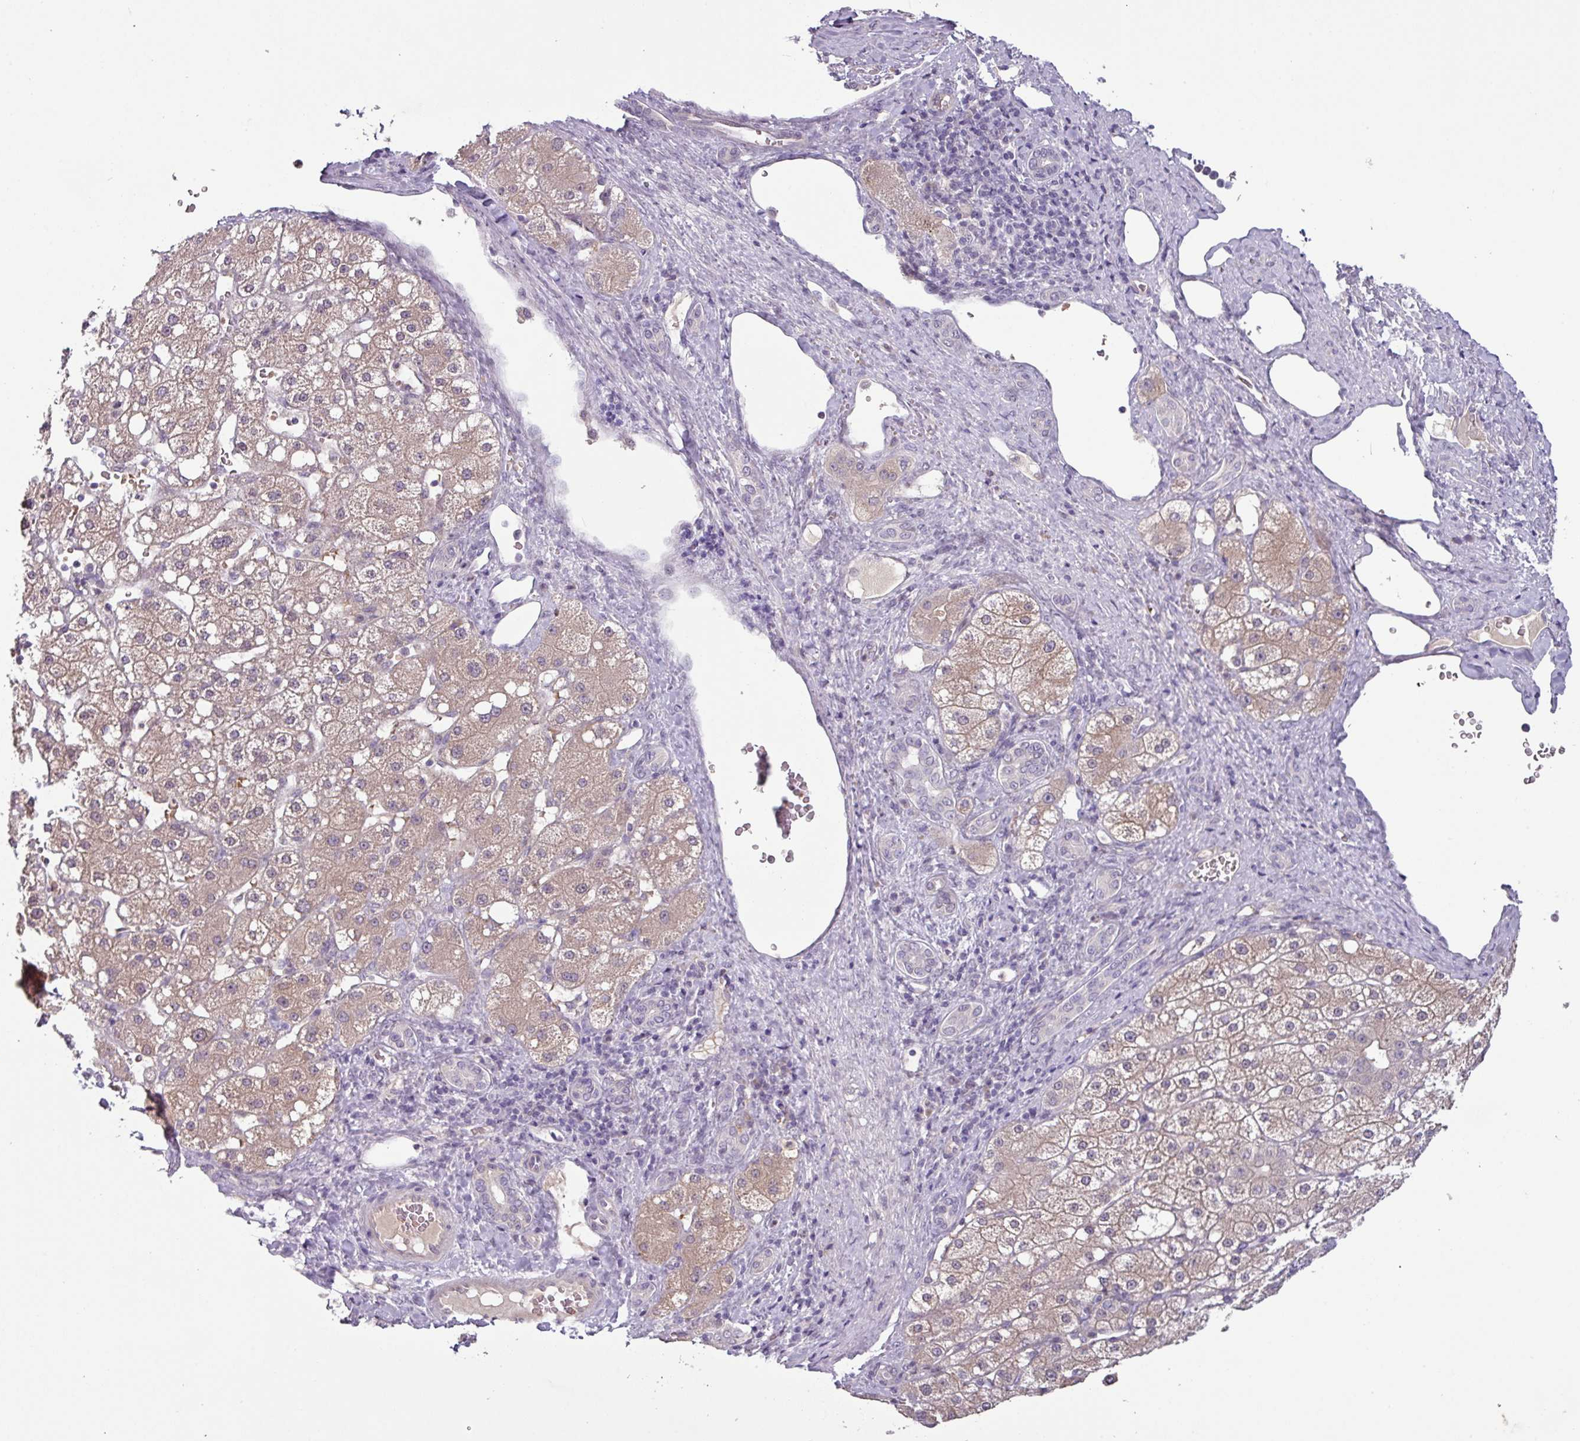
{"staining": {"intensity": "weak", "quantity": ">75%", "location": "cytoplasmic/membranous,nuclear"}, "tissue": "liver cancer", "cell_type": "Tumor cells", "image_type": "cancer", "snomed": [{"axis": "morphology", "description": "Carcinoma, Hepatocellular, NOS"}, {"axis": "topography", "description": "Liver"}], "caption": "Brown immunohistochemical staining in liver hepatocellular carcinoma reveals weak cytoplasmic/membranous and nuclear positivity in about >75% of tumor cells.", "gene": "SLC5A10", "patient": {"sex": "male", "age": 67}}